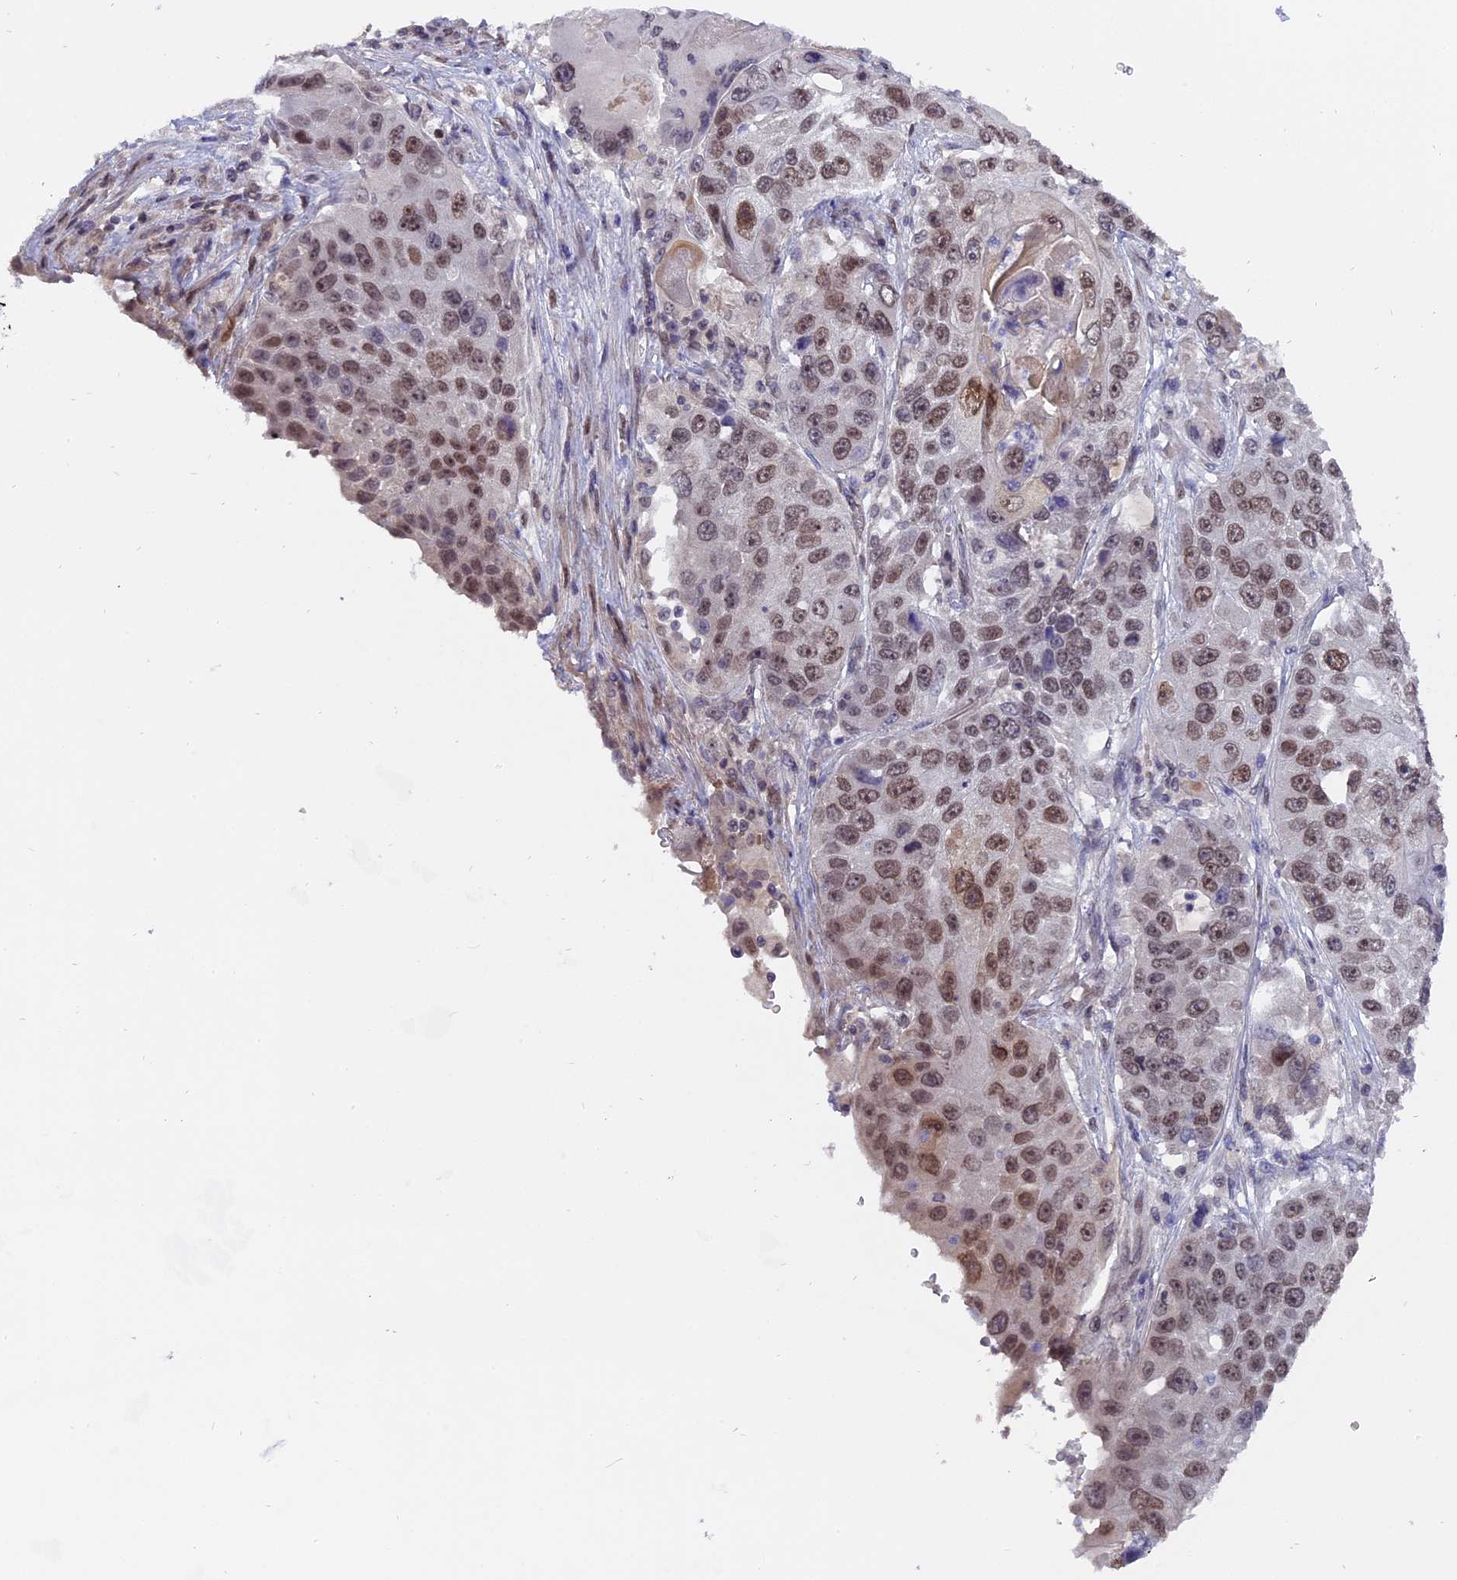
{"staining": {"intensity": "moderate", "quantity": ">75%", "location": "nuclear"}, "tissue": "lung cancer", "cell_type": "Tumor cells", "image_type": "cancer", "snomed": [{"axis": "morphology", "description": "Squamous cell carcinoma, NOS"}, {"axis": "topography", "description": "Lung"}], "caption": "Tumor cells reveal medium levels of moderate nuclear expression in approximately >75% of cells in human lung squamous cell carcinoma. (IHC, brightfield microscopy, high magnification).", "gene": "PYGO1", "patient": {"sex": "male", "age": 61}}